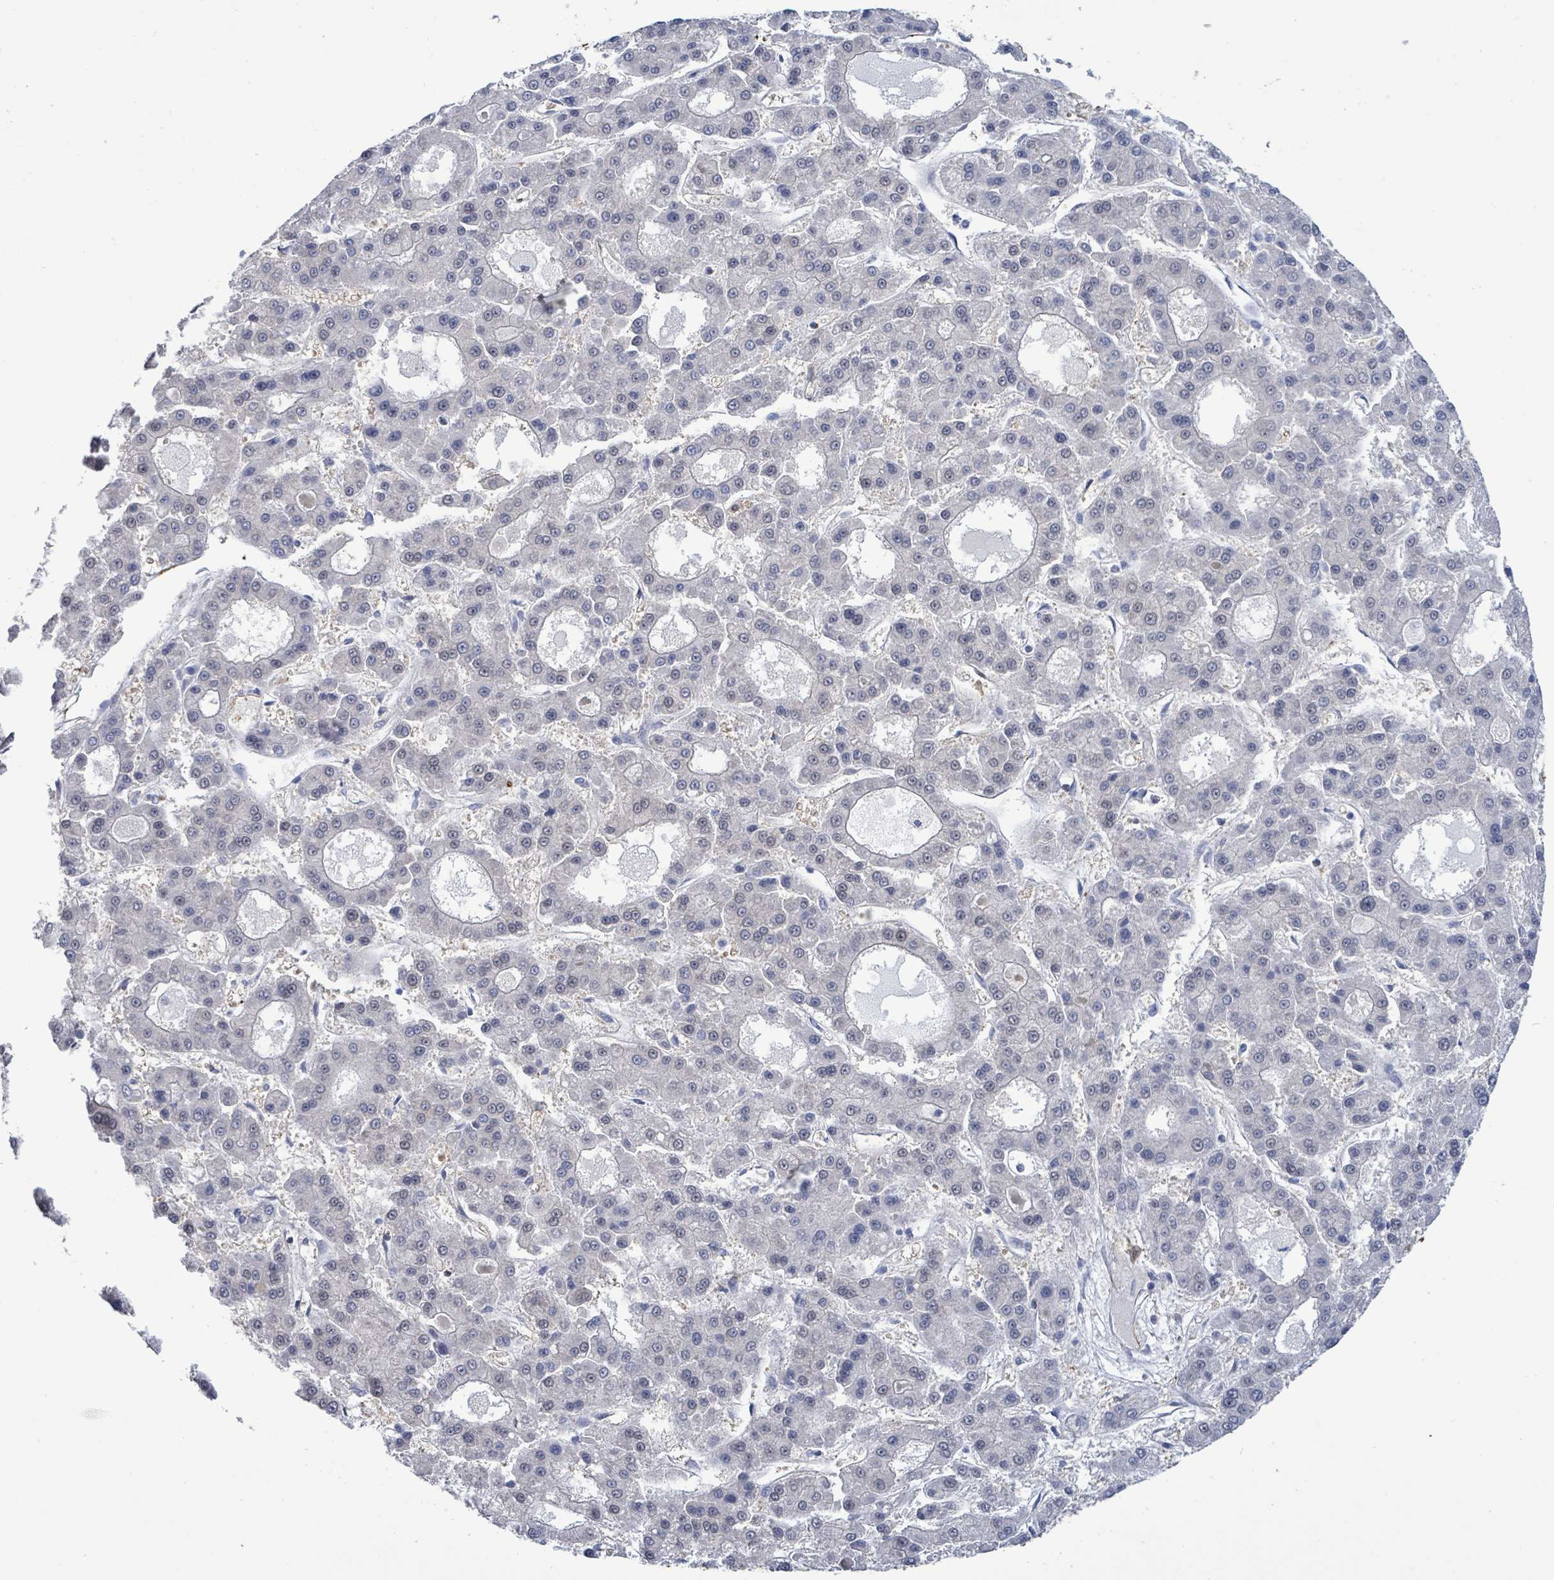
{"staining": {"intensity": "negative", "quantity": "none", "location": "none"}, "tissue": "liver cancer", "cell_type": "Tumor cells", "image_type": "cancer", "snomed": [{"axis": "morphology", "description": "Carcinoma, Hepatocellular, NOS"}, {"axis": "topography", "description": "Liver"}], "caption": "A histopathology image of human liver cancer is negative for staining in tumor cells.", "gene": "PRKRIP1", "patient": {"sex": "male", "age": 70}}